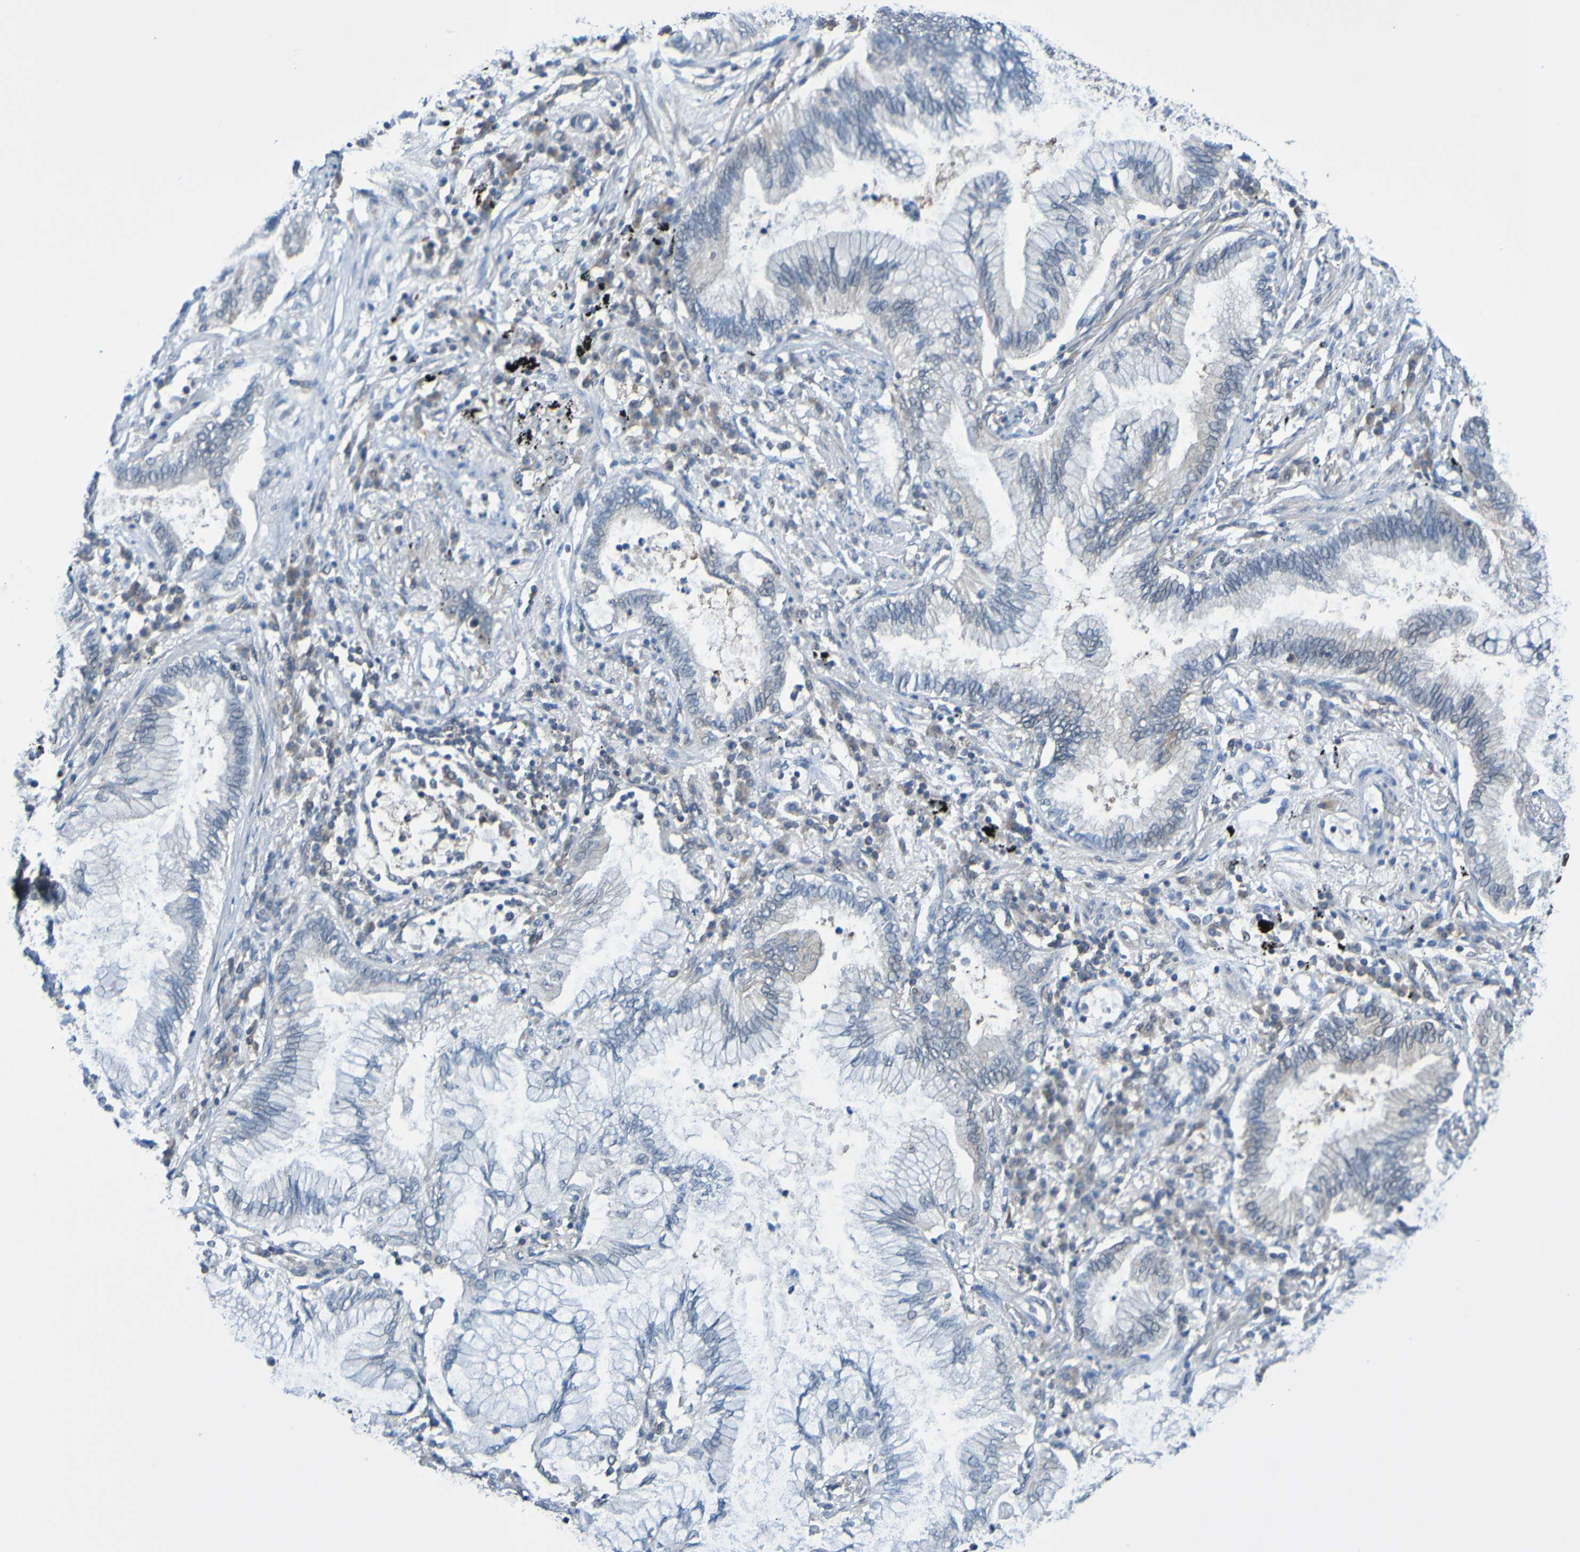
{"staining": {"intensity": "negative", "quantity": "none", "location": "none"}, "tissue": "lung cancer", "cell_type": "Tumor cells", "image_type": "cancer", "snomed": [{"axis": "morphology", "description": "Normal tissue, NOS"}, {"axis": "morphology", "description": "Adenocarcinoma, NOS"}, {"axis": "topography", "description": "Bronchus"}, {"axis": "topography", "description": "Lung"}], "caption": "Immunohistochemical staining of lung adenocarcinoma reveals no significant expression in tumor cells.", "gene": "ATIC", "patient": {"sex": "female", "age": 70}}